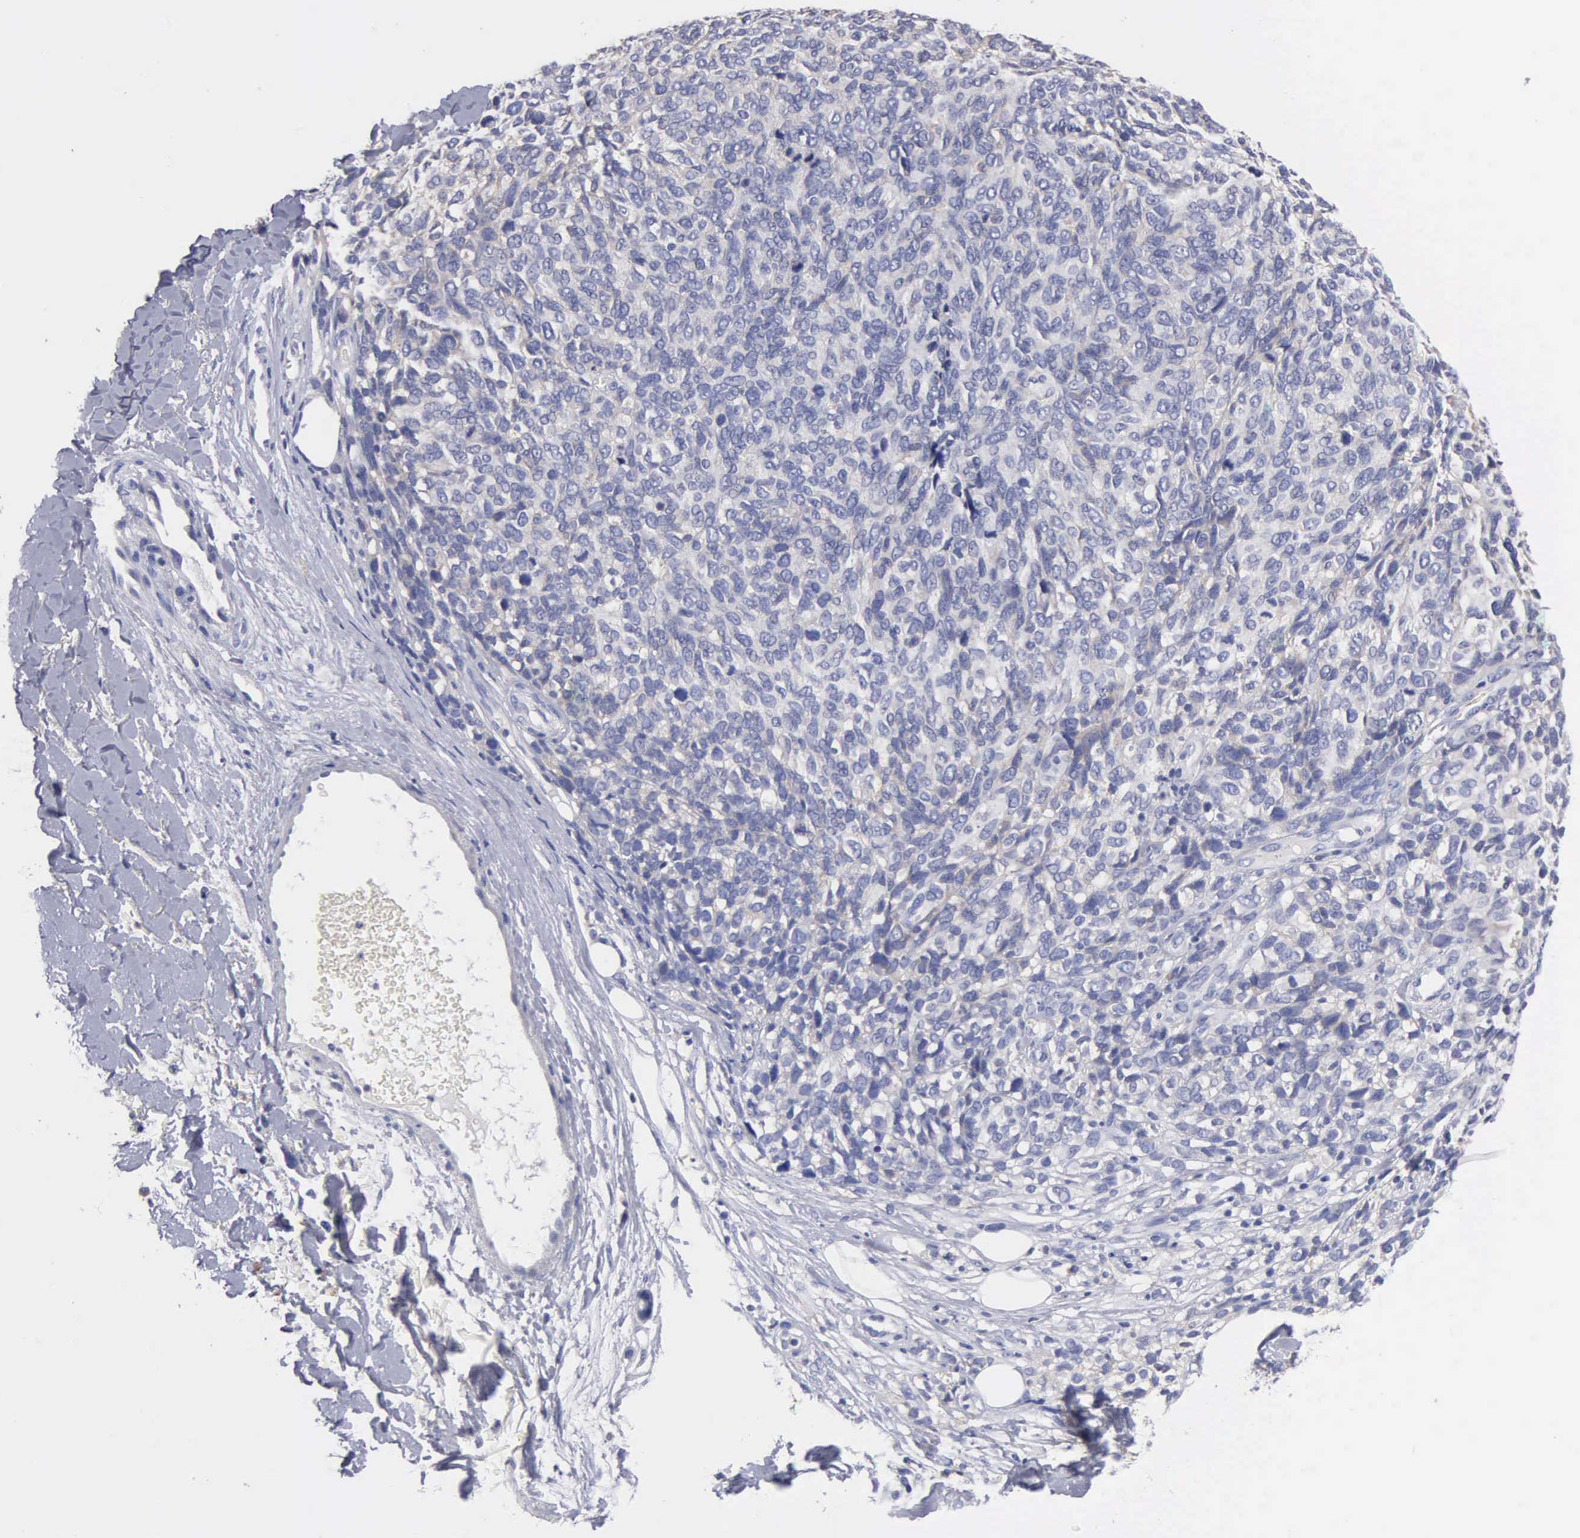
{"staining": {"intensity": "negative", "quantity": "none", "location": "none"}, "tissue": "melanoma", "cell_type": "Tumor cells", "image_type": "cancer", "snomed": [{"axis": "morphology", "description": "Malignant melanoma, NOS"}, {"axis": "topography", "description": "Skin"}], "caption": "IHC image of malignant melanoma stained for a protein (brown), which exhibits no positivity in tumor cells. The staining was performed using DAB to visualize the protein expression in brown, while the nuclei were stained in blue with hematoxylin (Magnification: 20x).", "gene": "PTGS2", "patient": {"sex": "female", "age": 85}}